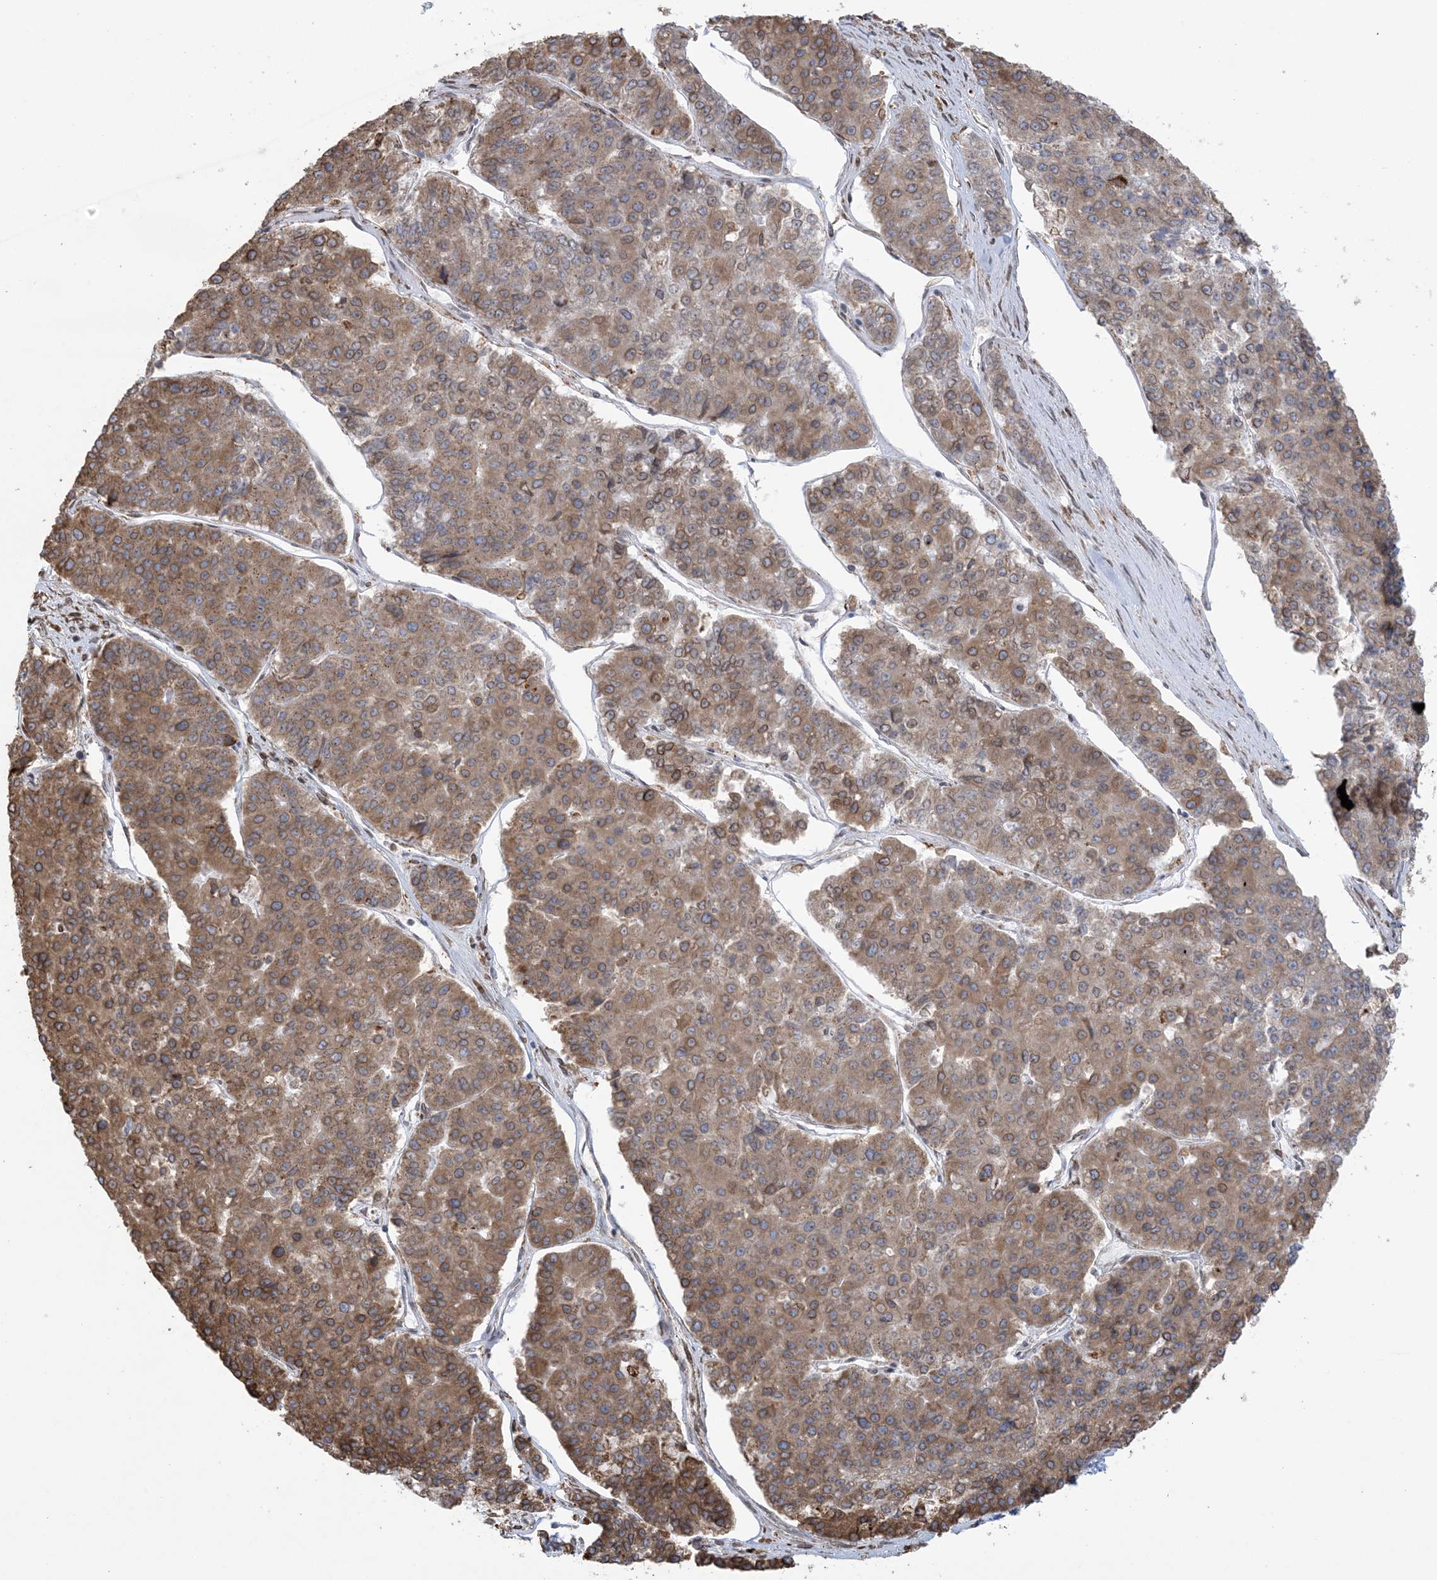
{"staining": {"intensity": "strong", "quantity": "25%-75%", "location": "cytoplasmic/membranous"}, "tissue": "pancreatic cancer", "cell_type": "Tumor cells", "image_type": "cancer", "snomed": [{"axis": "morphology", "description": "Adenocarcinoma, NOS"}, {"axis": "topography", "description": "Pancreas"}], "caption": "The histopathology image demonstrates a brown stain indicating the presence of a protein in the cytoplasmic/membranous of tumor cells in pancreatic adenocarcinoma. The staining was performed using DAB to visualize the protein expression in brown, while the nuclei were stained in blue with hematoxylin (Magnification: 20x).", "gene": "SHANK1", "patient": {"sex": "male", "age": 50}}